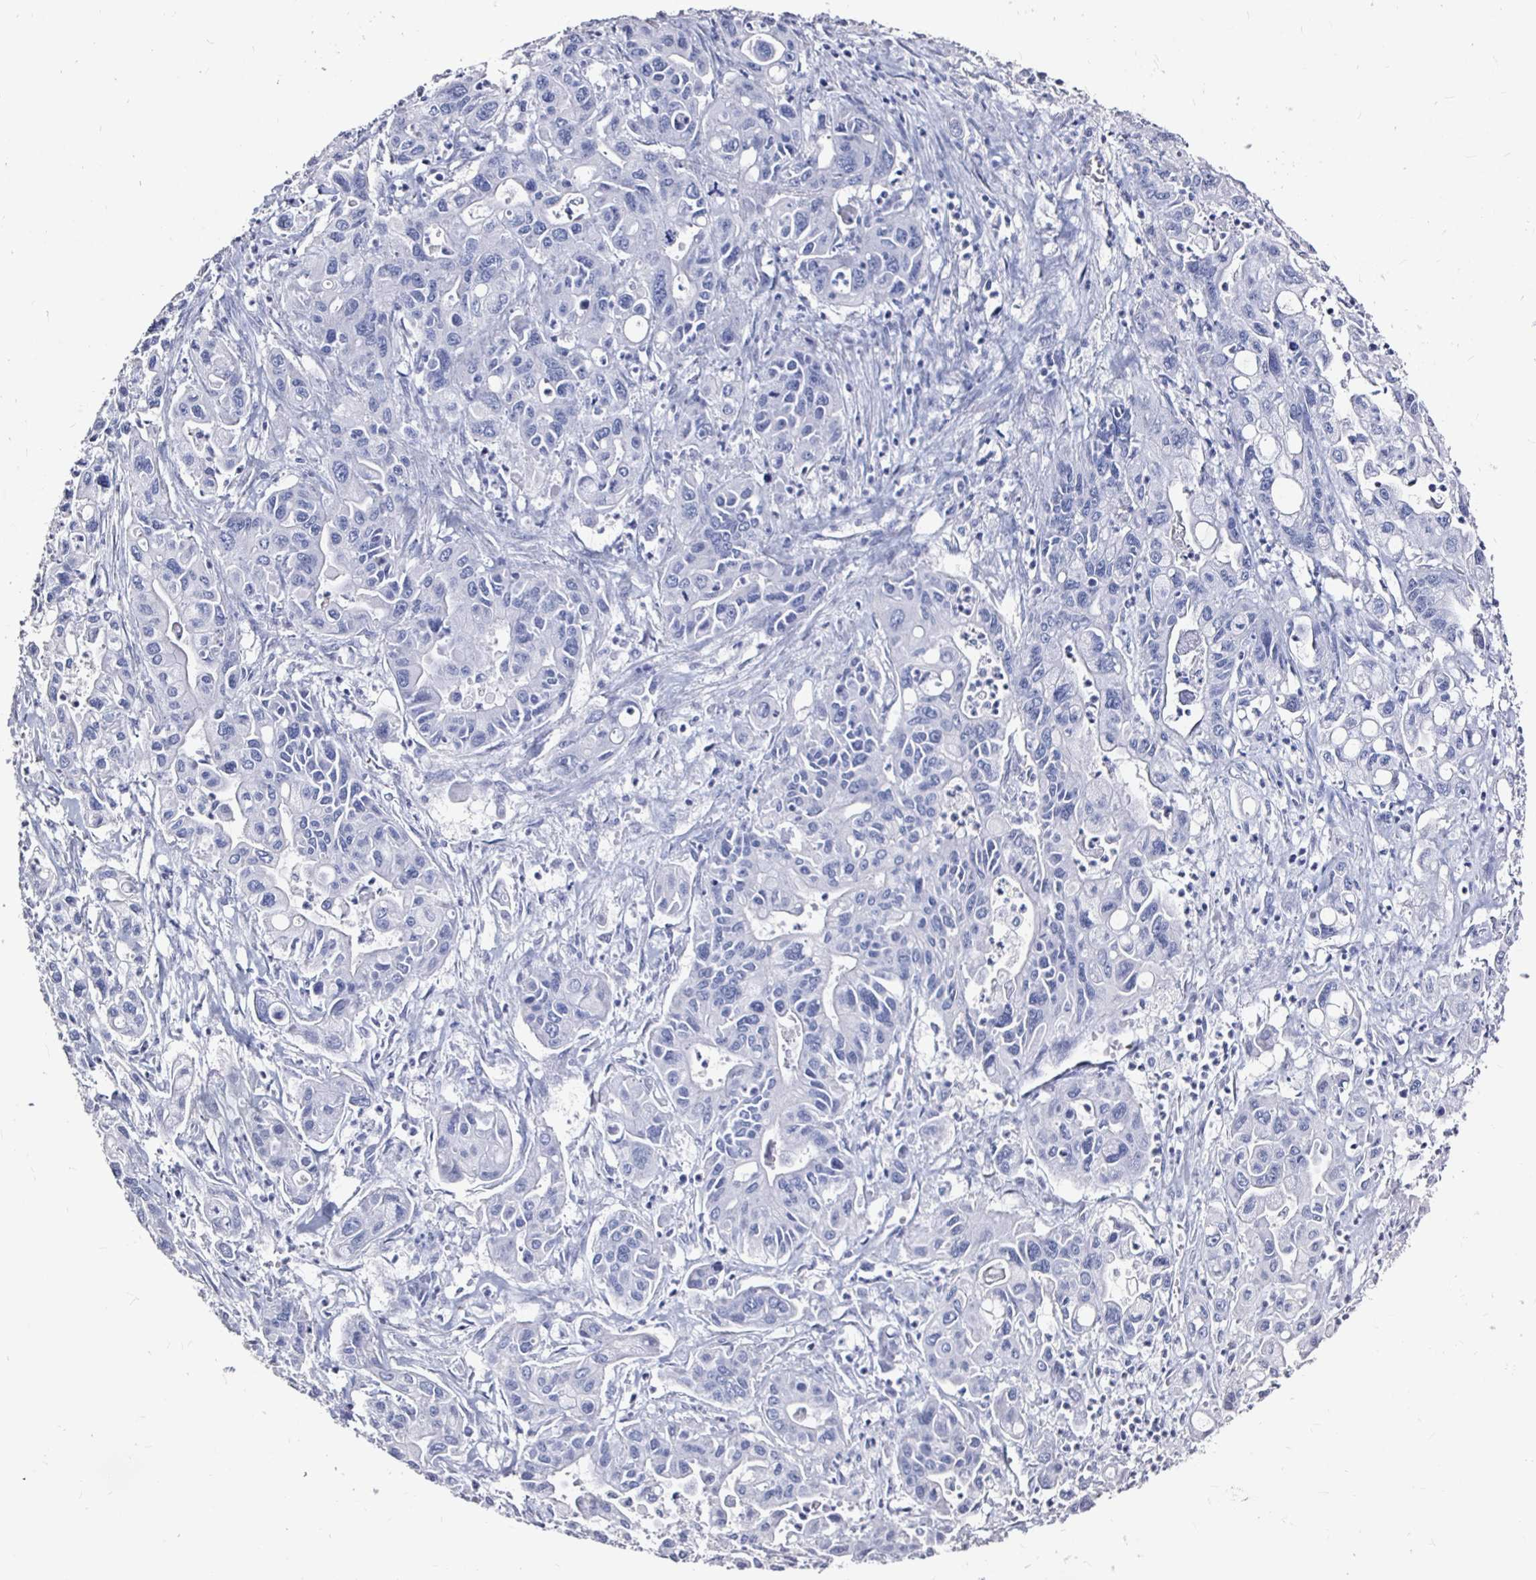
{"staining": {"intensity": "negative", "quantity": "none", "location": "none"}, "tissue": "pancreatic cancer", "cell_type": "Tumor cells", "image_type": "cancer", "snomed": [{"axis": "morphology", "description": "Adenocarcinoma, NOS"}, {"axis": "topography", "description": "Pancreas"}], "caption": "High power microscopy histopathology image of an immunohistochemistry photomicrograph of pancreatic adenocarcinoma, revealing no significant expression in tumor cells.", "gene": "LUZP4", "patient": {"sex": "male", "age": 62}}